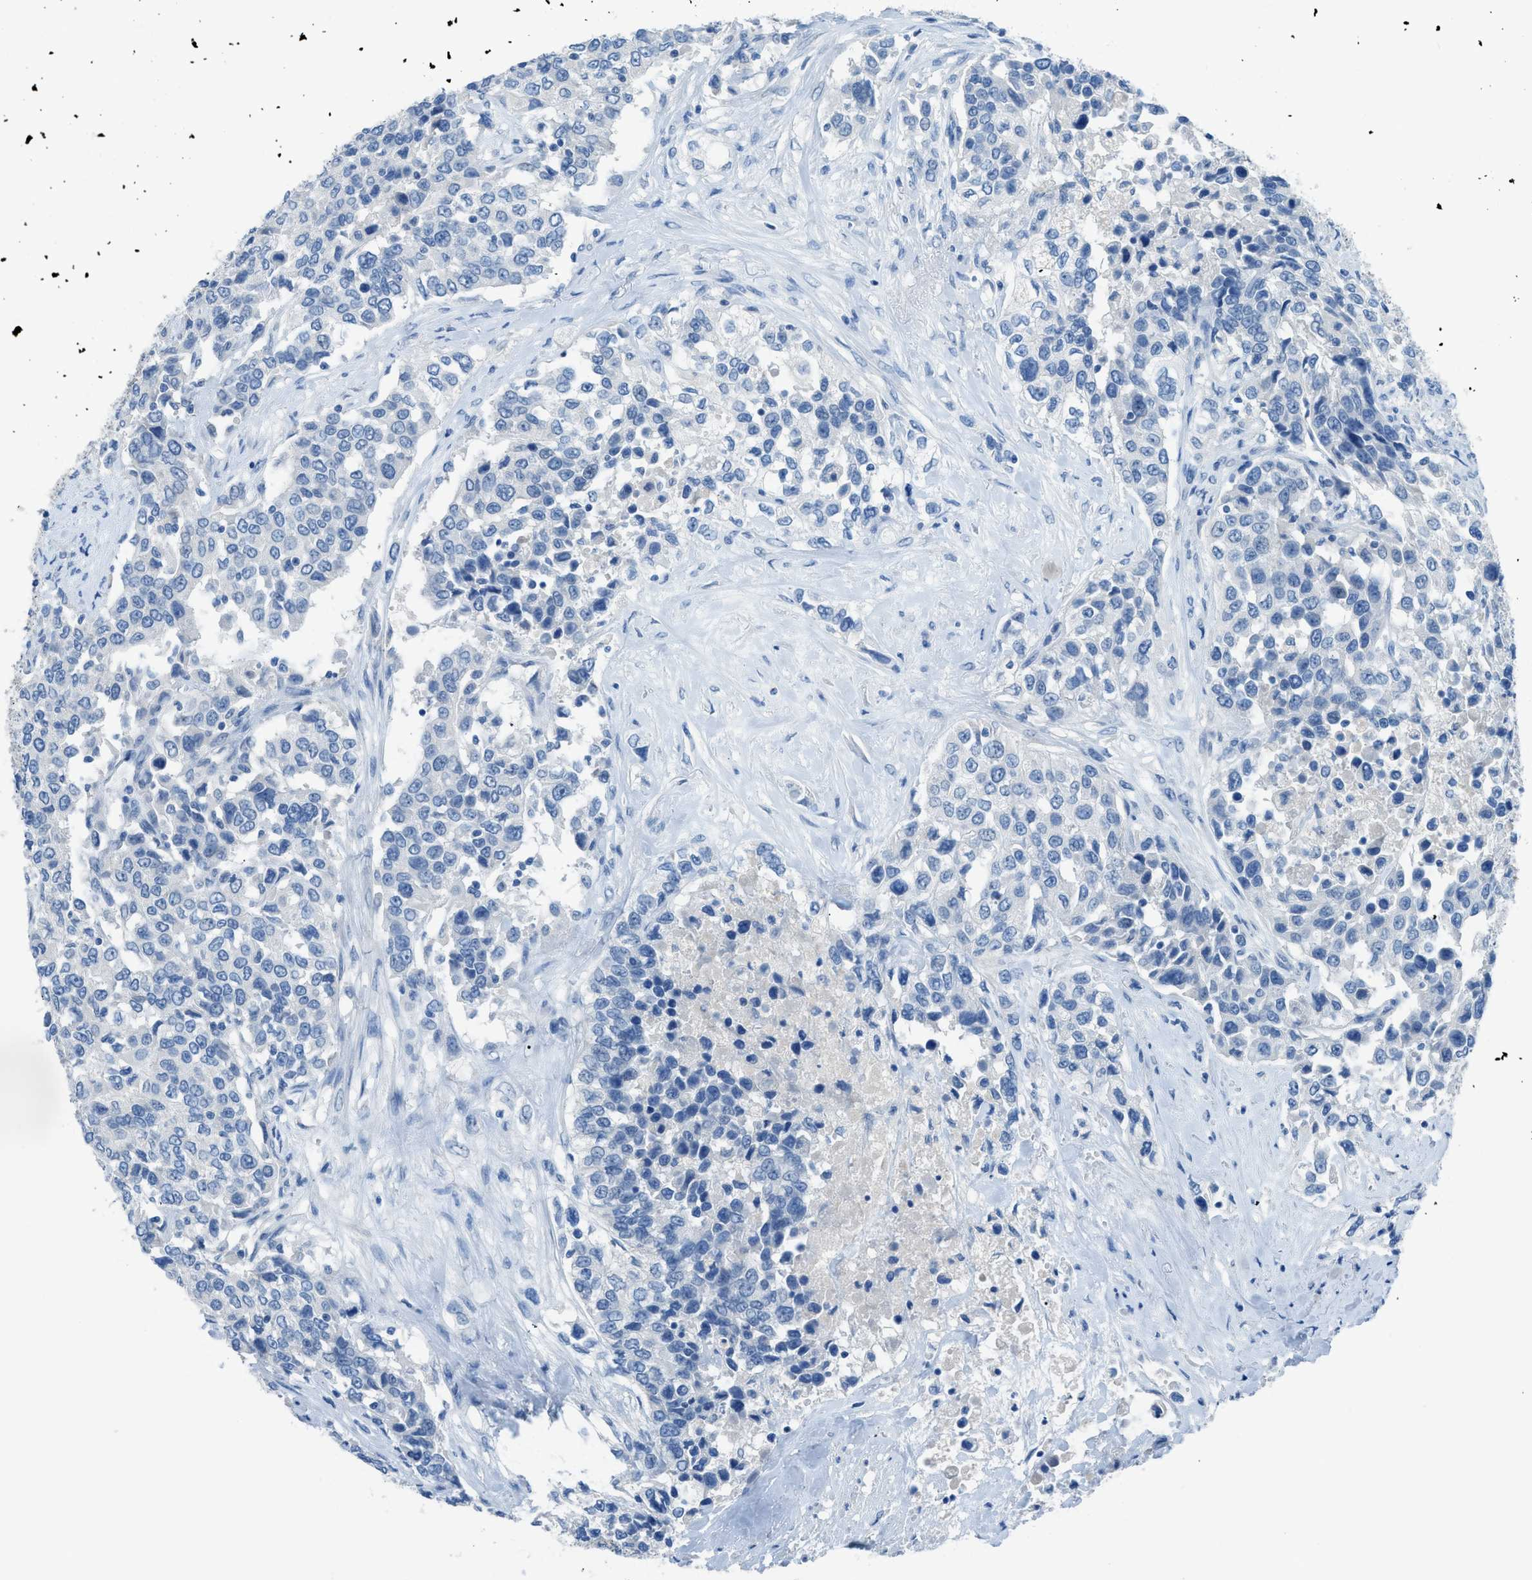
{"staining": {"intensity": "negative", "quantity": "none", "location": "none"}, "tissue": "urothelial cancer", "cell_type": "Tumor cells", "image_type": "cancer", "snomed": [{"axis": "morphology", "description": "Urothelial carcinoma, High grade"}, {"axis": "topography", "description": "Urinary bladder"}], "caption": "The immunohistochemistry (IHC) histopathology image has no significant positivity in tumor cells of urothelial cancer tissue.", "gene": "ACAN", "patient": {"sex": "female", "age": 80}}